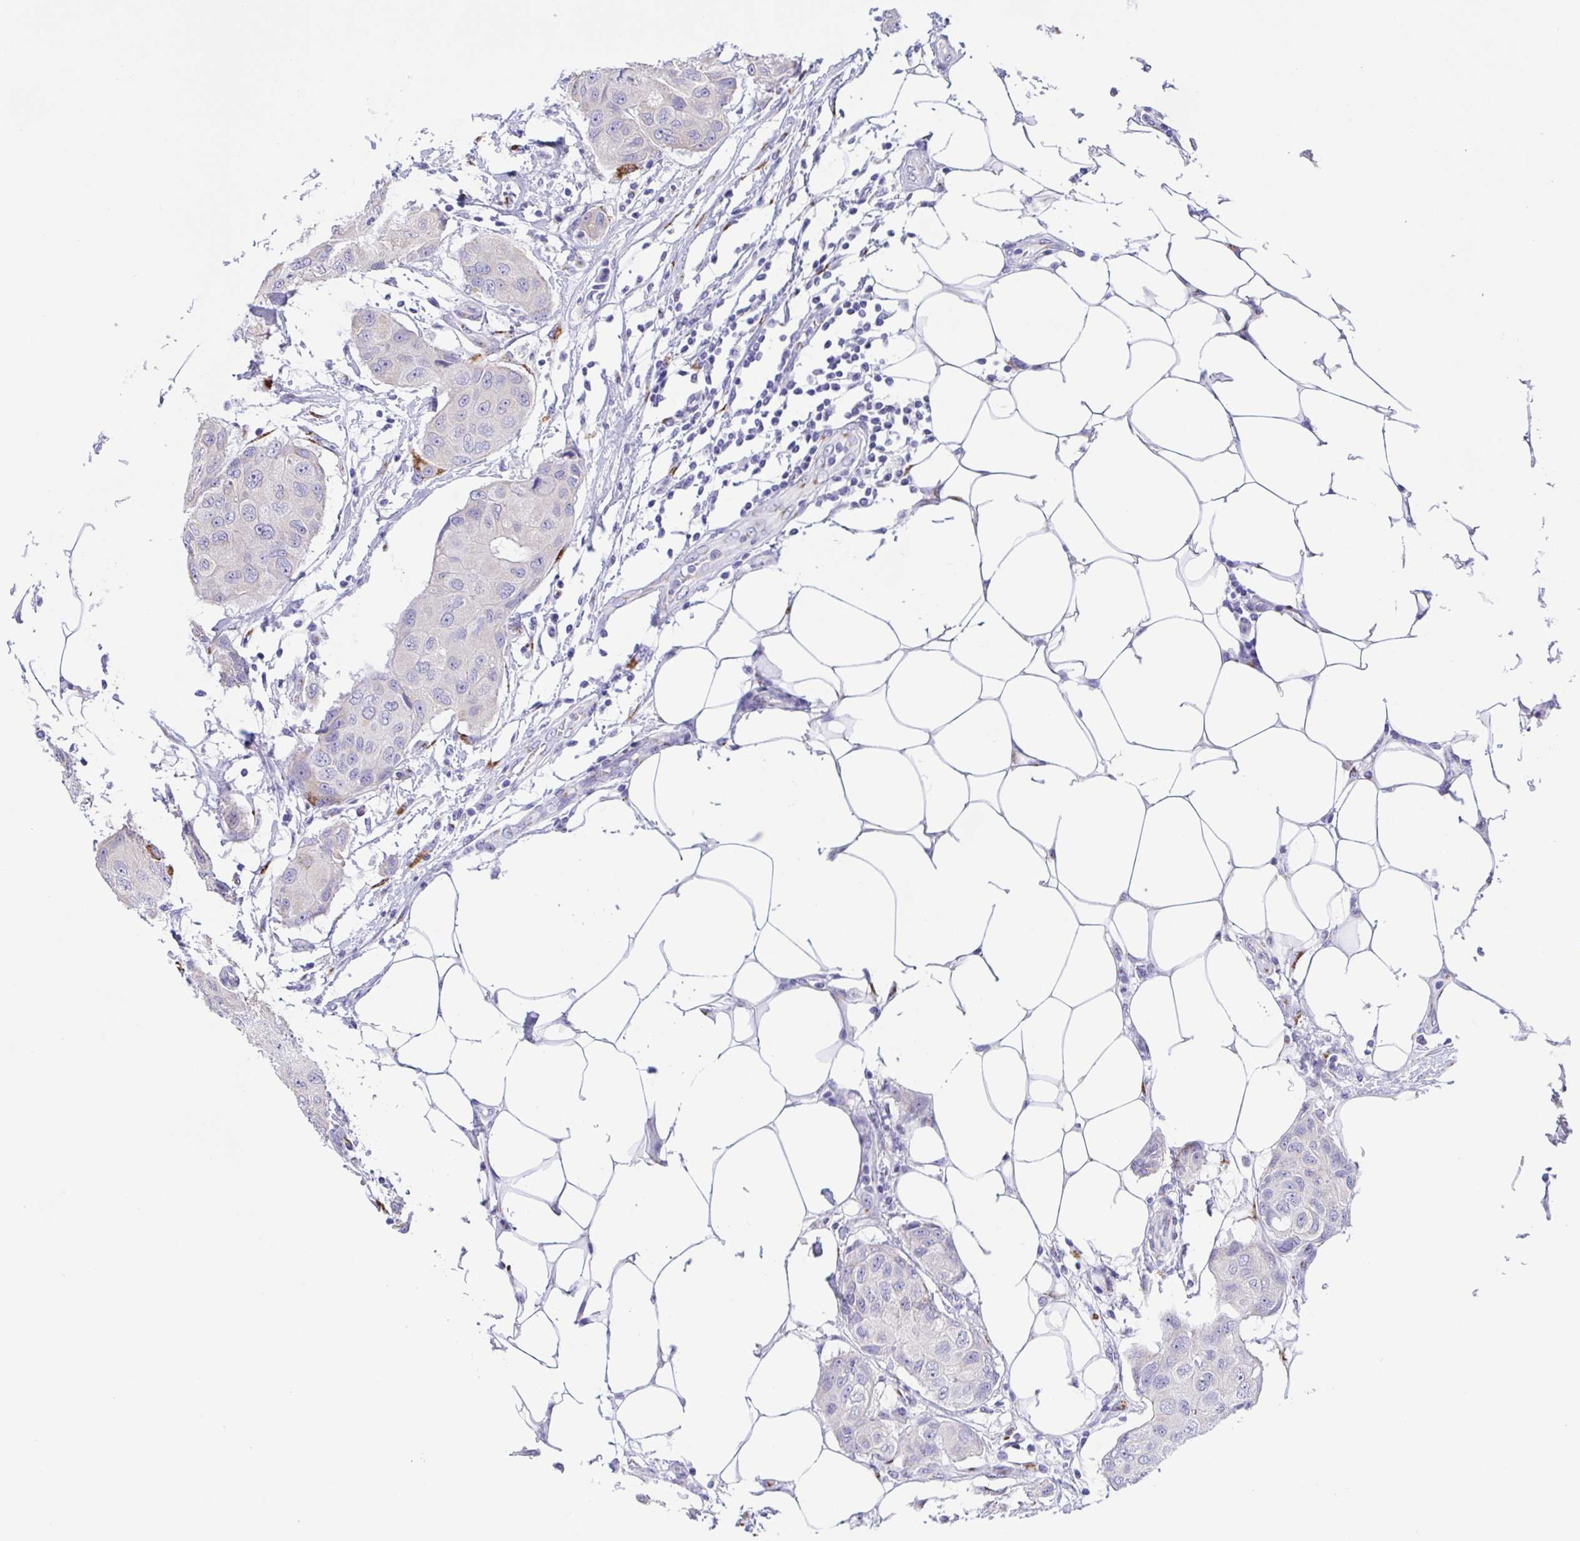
{"staining": {"intensity": "negative", "quantity": "none", "location": "none"}, "tissue": "breast cancer", "cell_type": "Tumor cells", "image_type": "cancer", "snomed": [{"axis": "morphology", "description": "Duct carcinoma"}, {"axis": "topography", "description": "Breast"}, {"axis": "topography", "description": "Lymph node"}], "caption": "DAB immunohistochemical staining of breast cancer (intraductal carcinoma) reveals no significant positivity in tumor cells. The staining was performed using DAB (3,3'-diaminobenzidine) to visualize the protein expression in brown, while the nuclei were stained in blue with hematoxylin (Magnification: 20x).", "gene": "SULT1B1", "patient": {"sex": "female", "age": 80}}